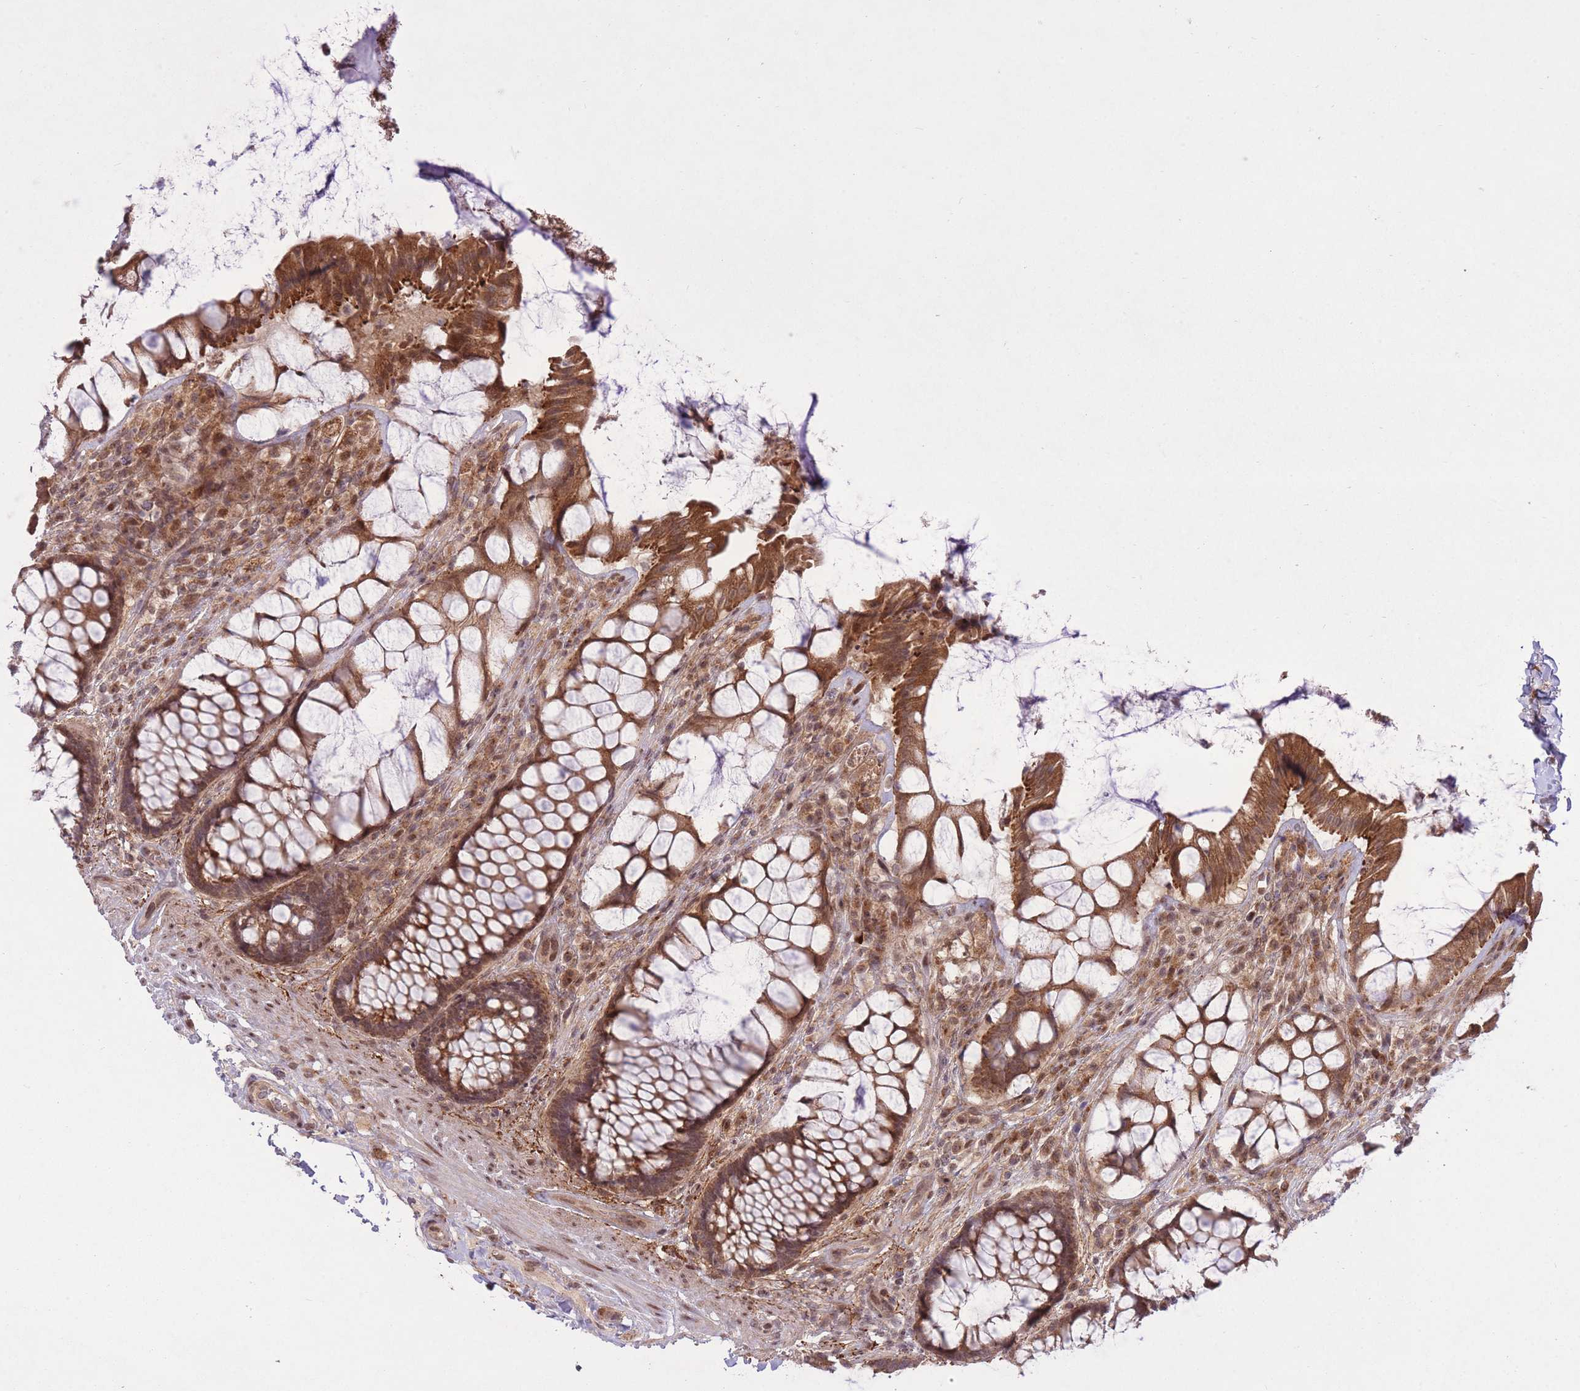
{"staining": {"intensity": "strong", "quantity": ">75%", "location": "cytoplasmic/membranous"}, "tissue": "rectum", "cell_type": "Glandular cells", "image_type": "normal", "snomed": [{"axis": "morphology", "description": "Normal tissue, NOS"}, {"axis": "topography", "description": "Rectum"}], "caption": "DAB immunohistochemical staining of benign rectum demonstrates strong cytoplasmic/membranous protein positivity in about >75% of glandular cells.", "gene": "ZNF391", "patient": {"sex": "female", "age": 58}}